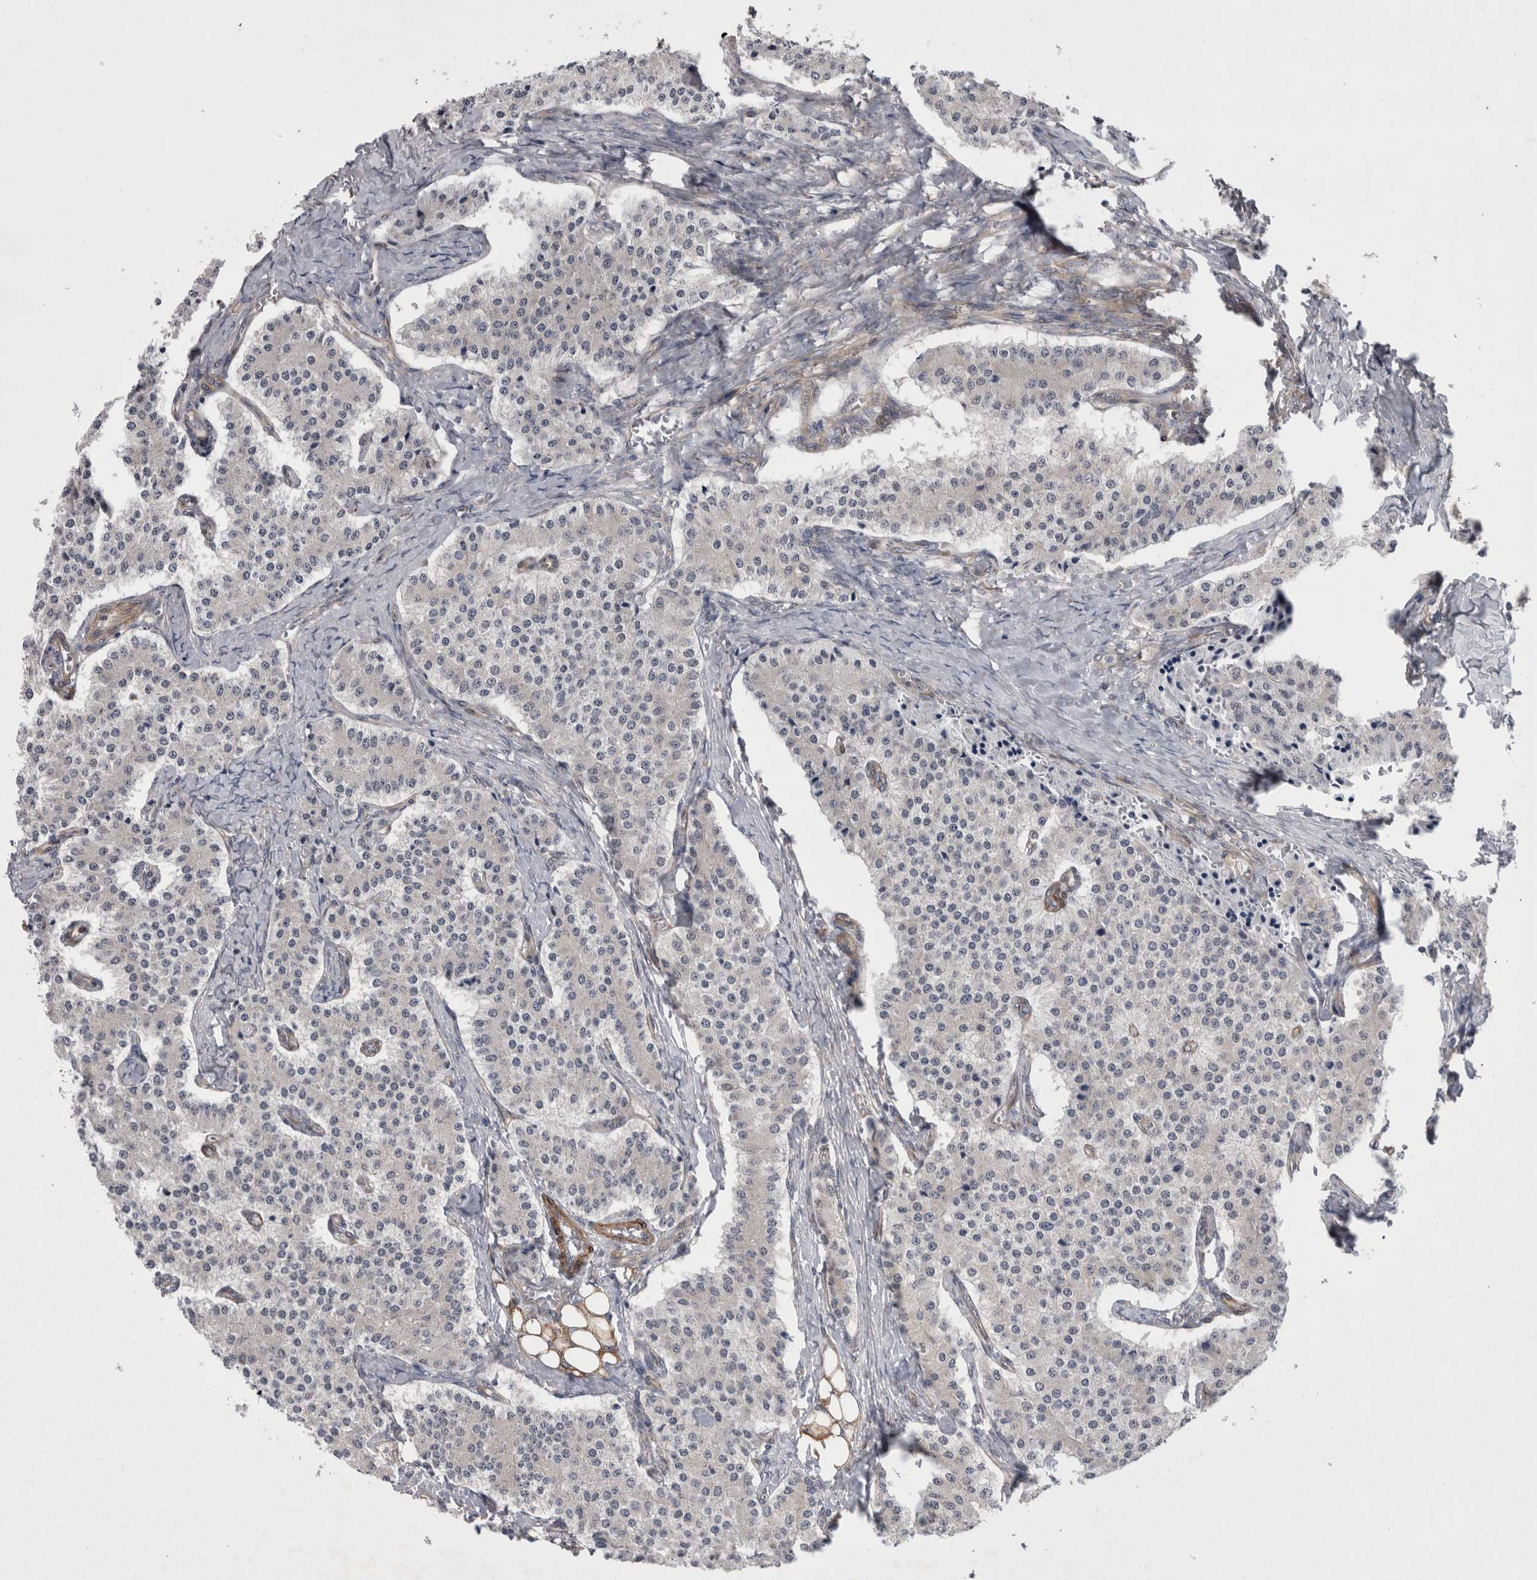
{"staining": {"intensity": "negative", "quantity": "none", "location": "none"}, "tissue": "carcinoid", "cell_type": "Tumor cells", "image_type": "cancer", "snomed": [{"axis": "morphology", "description": "Carcinoid, malignant, NOS"}, {"axis": "topography", "description": "Colon"}], "caption": "DAB (3,3'-diaminobenzidine) immunohistochemical staining of human carcinoid shows no significant staining in tumor cells.", "gene": "DDX6", "patient": {"sex": "female", "age": 52}}